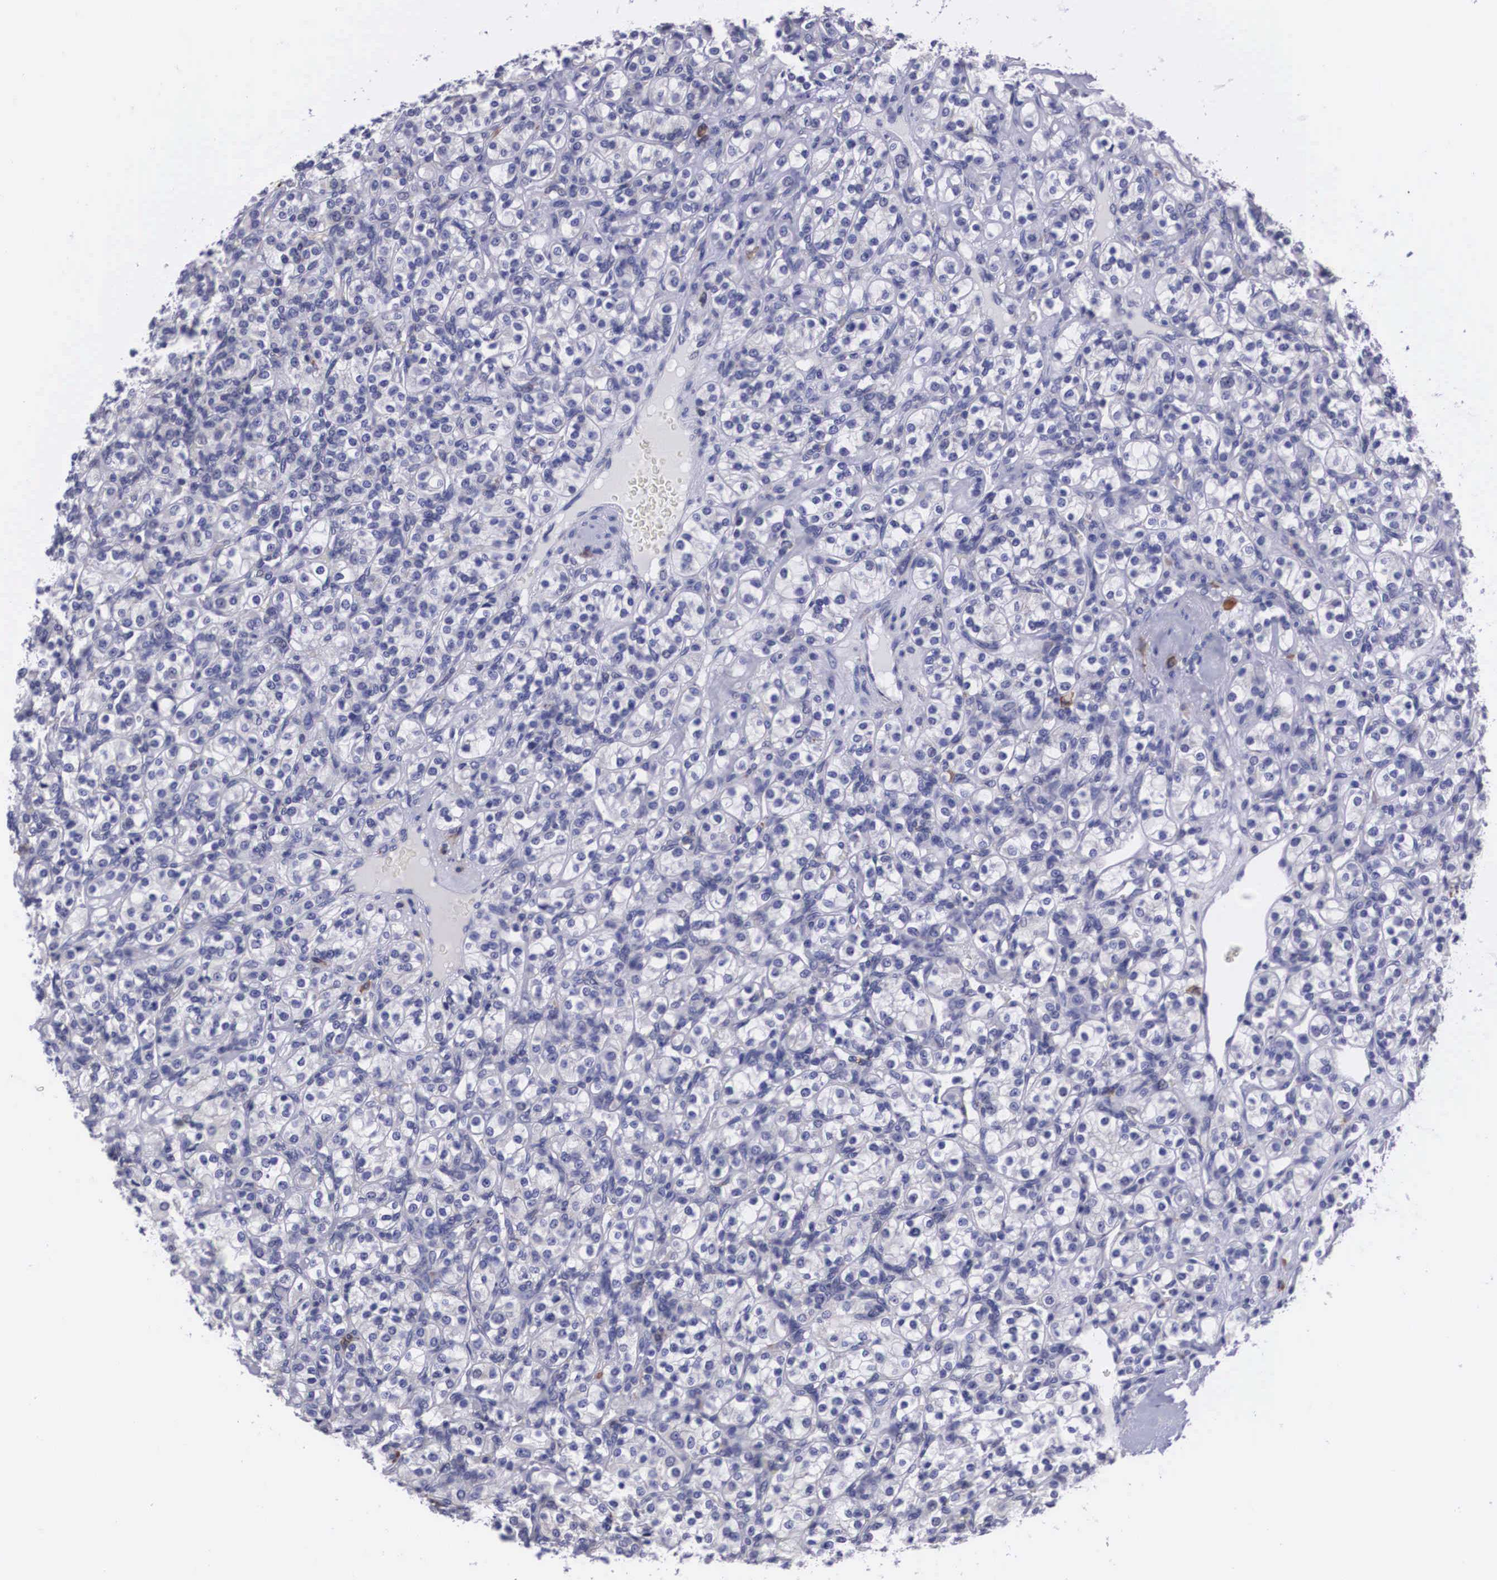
{"staining": {"intensity": "negative", "quantity": "none", "location": "none"}, "tissue": "renal cancer", "cell_type": "Tumor cells", "image_type": "cancer", "snomed": [{"axis": "morphology", "description": "Adenocarcinoma, NOS"}, {"axis": "topography", "description": "Kidney"}], "caption": "Immunohistochemical staining of human adenocarcinoma (renal) shows no significant staining in tumor cells.", "gene": "CRELD2", "patient": {"sex": "male", "age": 77}}